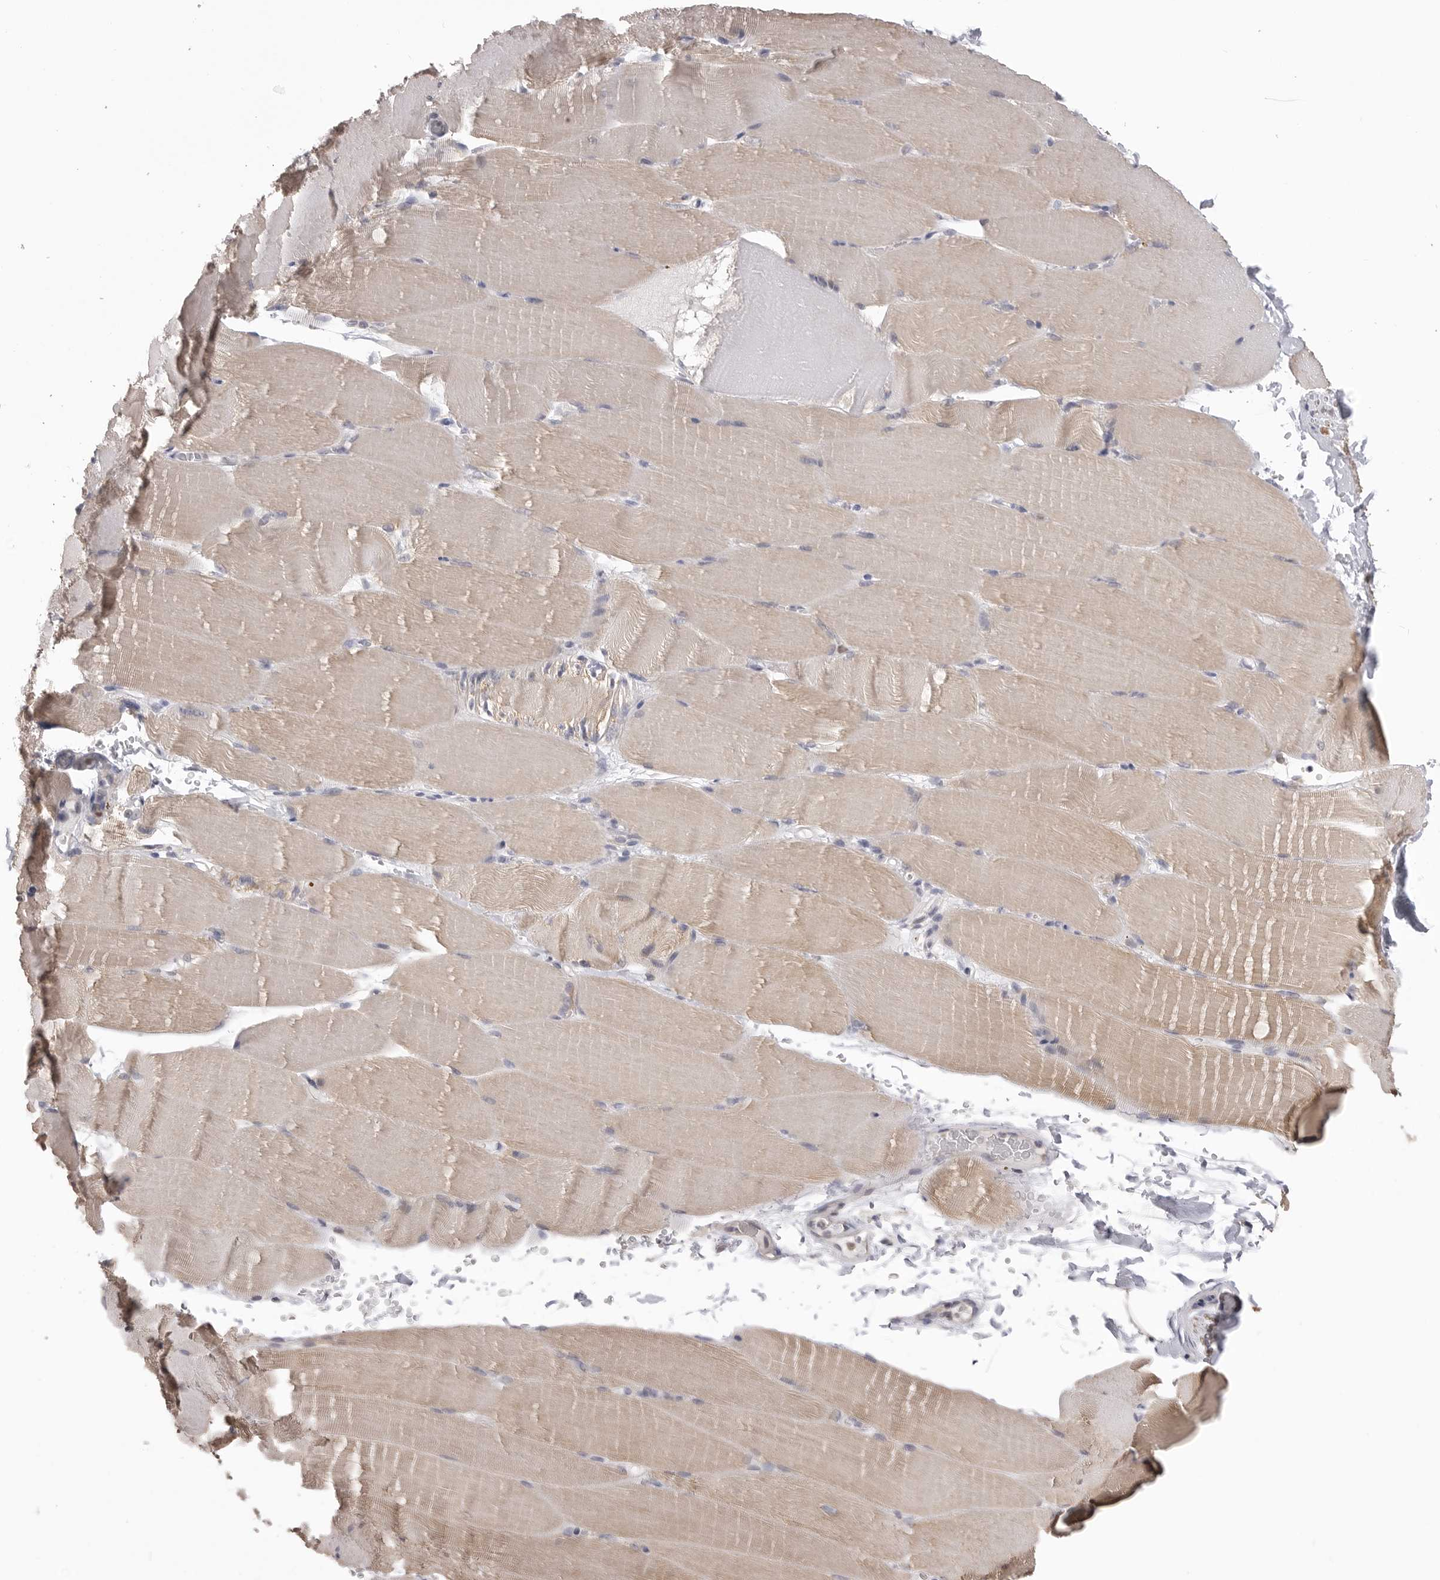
{"staining": {"intensity": "weak", "quantity": "25%-75%", "location": "cytoplasmic/membranous"}, "tissue": "skeletal muscle", "cell_type": "Myocytes", "image_type": "normal", "snomed": [{"axis": "morphology", "description": "Normal tissue, NOS"}, {"axis": "topography", "description": "Skeletal muscle"}, {"axis": "topography", "description": "Parathyroid gland"}], "caption": "Skeletal muscle stained with DAB (3,3'-diaminobenzidine) IHC displays low levels of weak cytoplasmic/membranous staining in approximately 25%-75% of myocytes. (Brightfield microscopy of DAB IHC at high magnification).", "gene": "SMARCC1", "patient": {"sex": "female", "age": 37}}